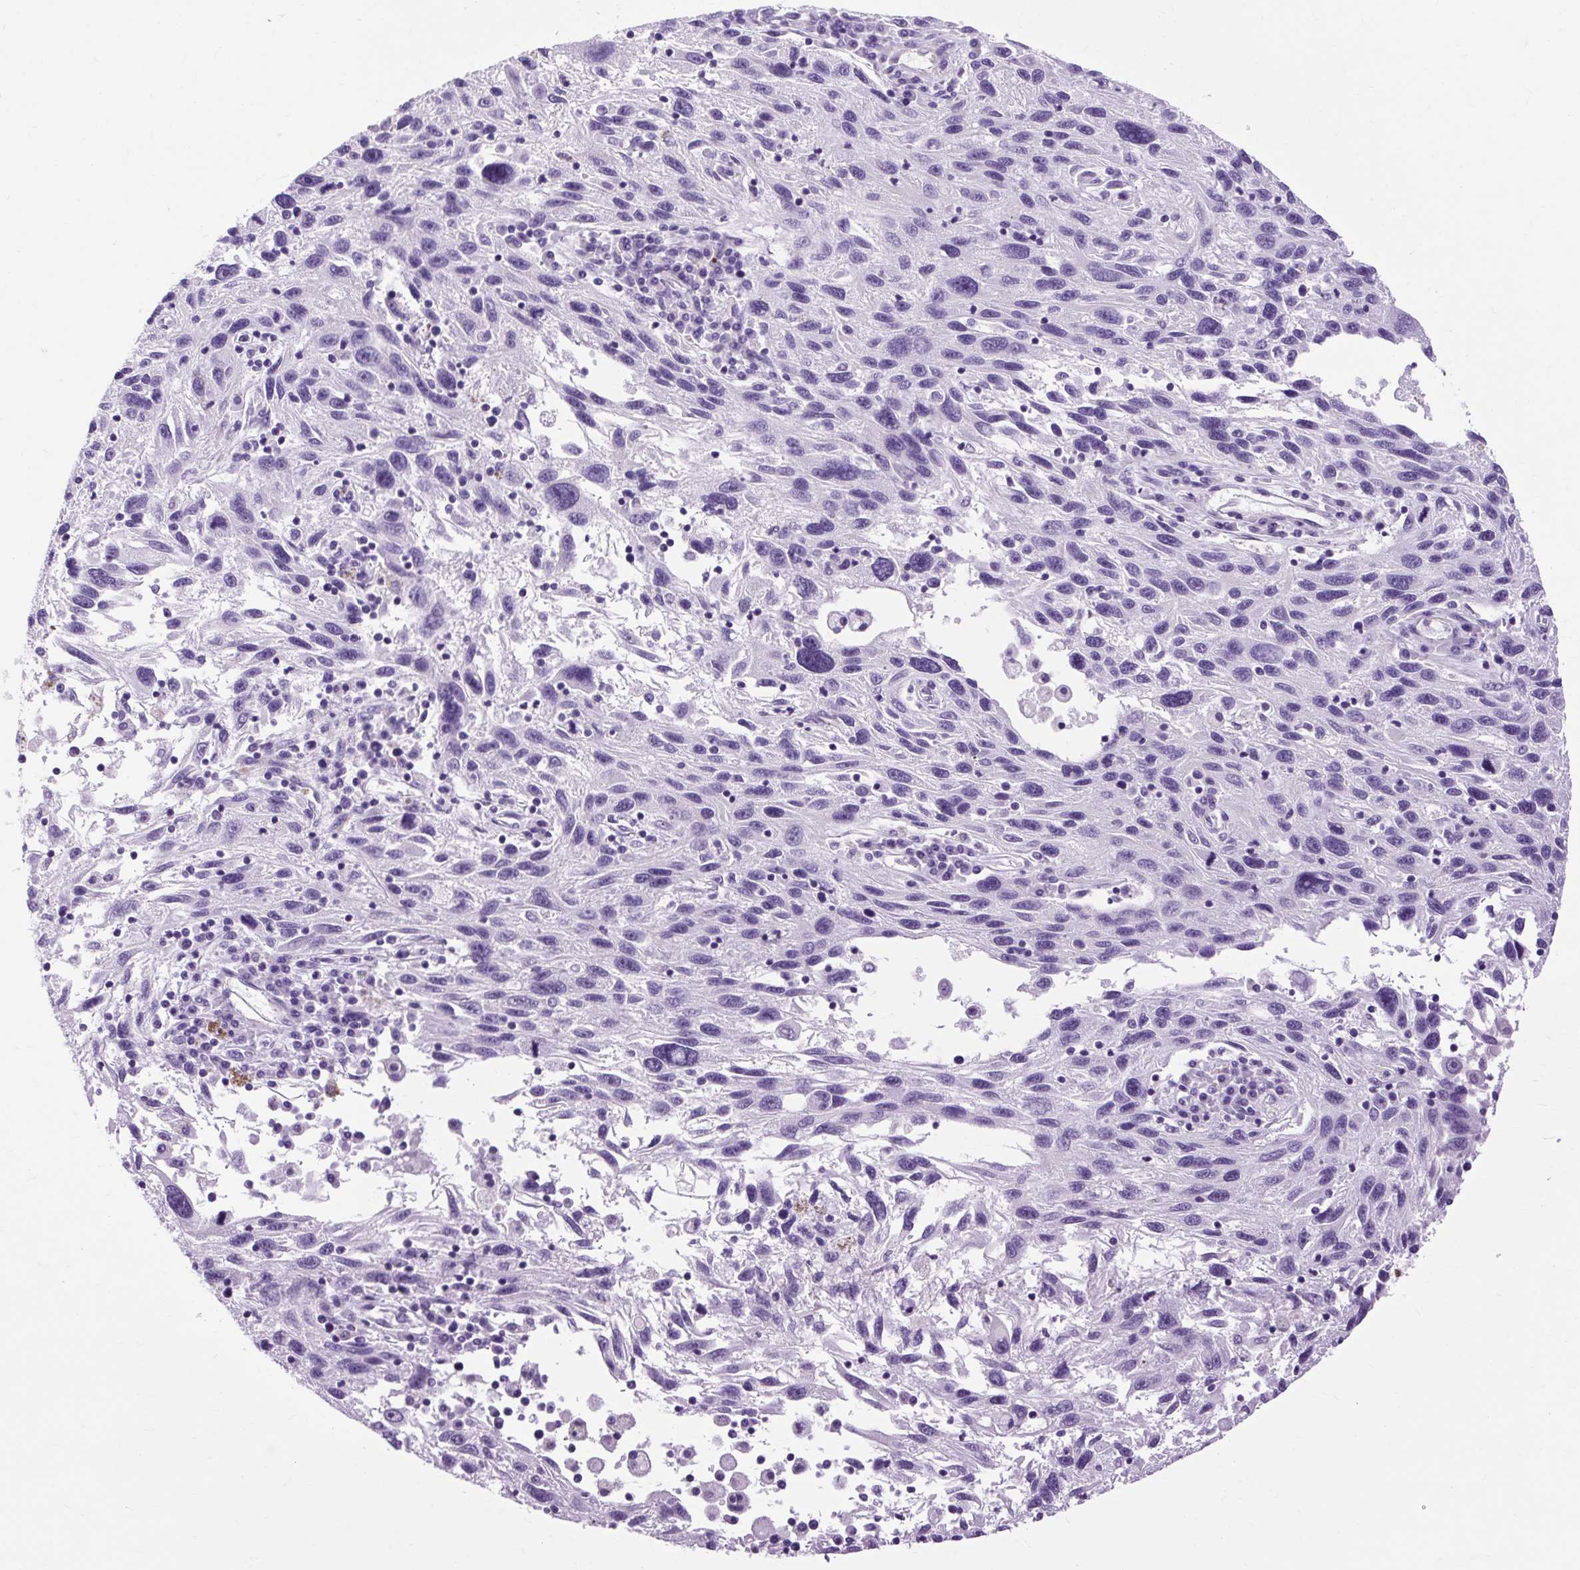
{"staining": {"intensity": "negative", "quantity": "none", "location": "none"}, "tissue": "melanoma", "cell_type": "Tumor cells", "image_type": "cancer", "snomed": [{"axis": "morphology", "description": "Malignant melanoma, NOS"}, {"axis": "topography", "description": "Skin"}], "caption": "High magnification brightfield microscopy of melanoma stained with DAB (3,3'-diaminobenzidine) (brown) and counterstained with hematoxylin (blue): tumor cells show no significant expression. (DAB (3,3'-diaminobenzidine) immunohistochemistry visualized using brightfield microscopy, high magnification).", "gene": "OOEP", "patient": {"sex": "male", "age": 53}}